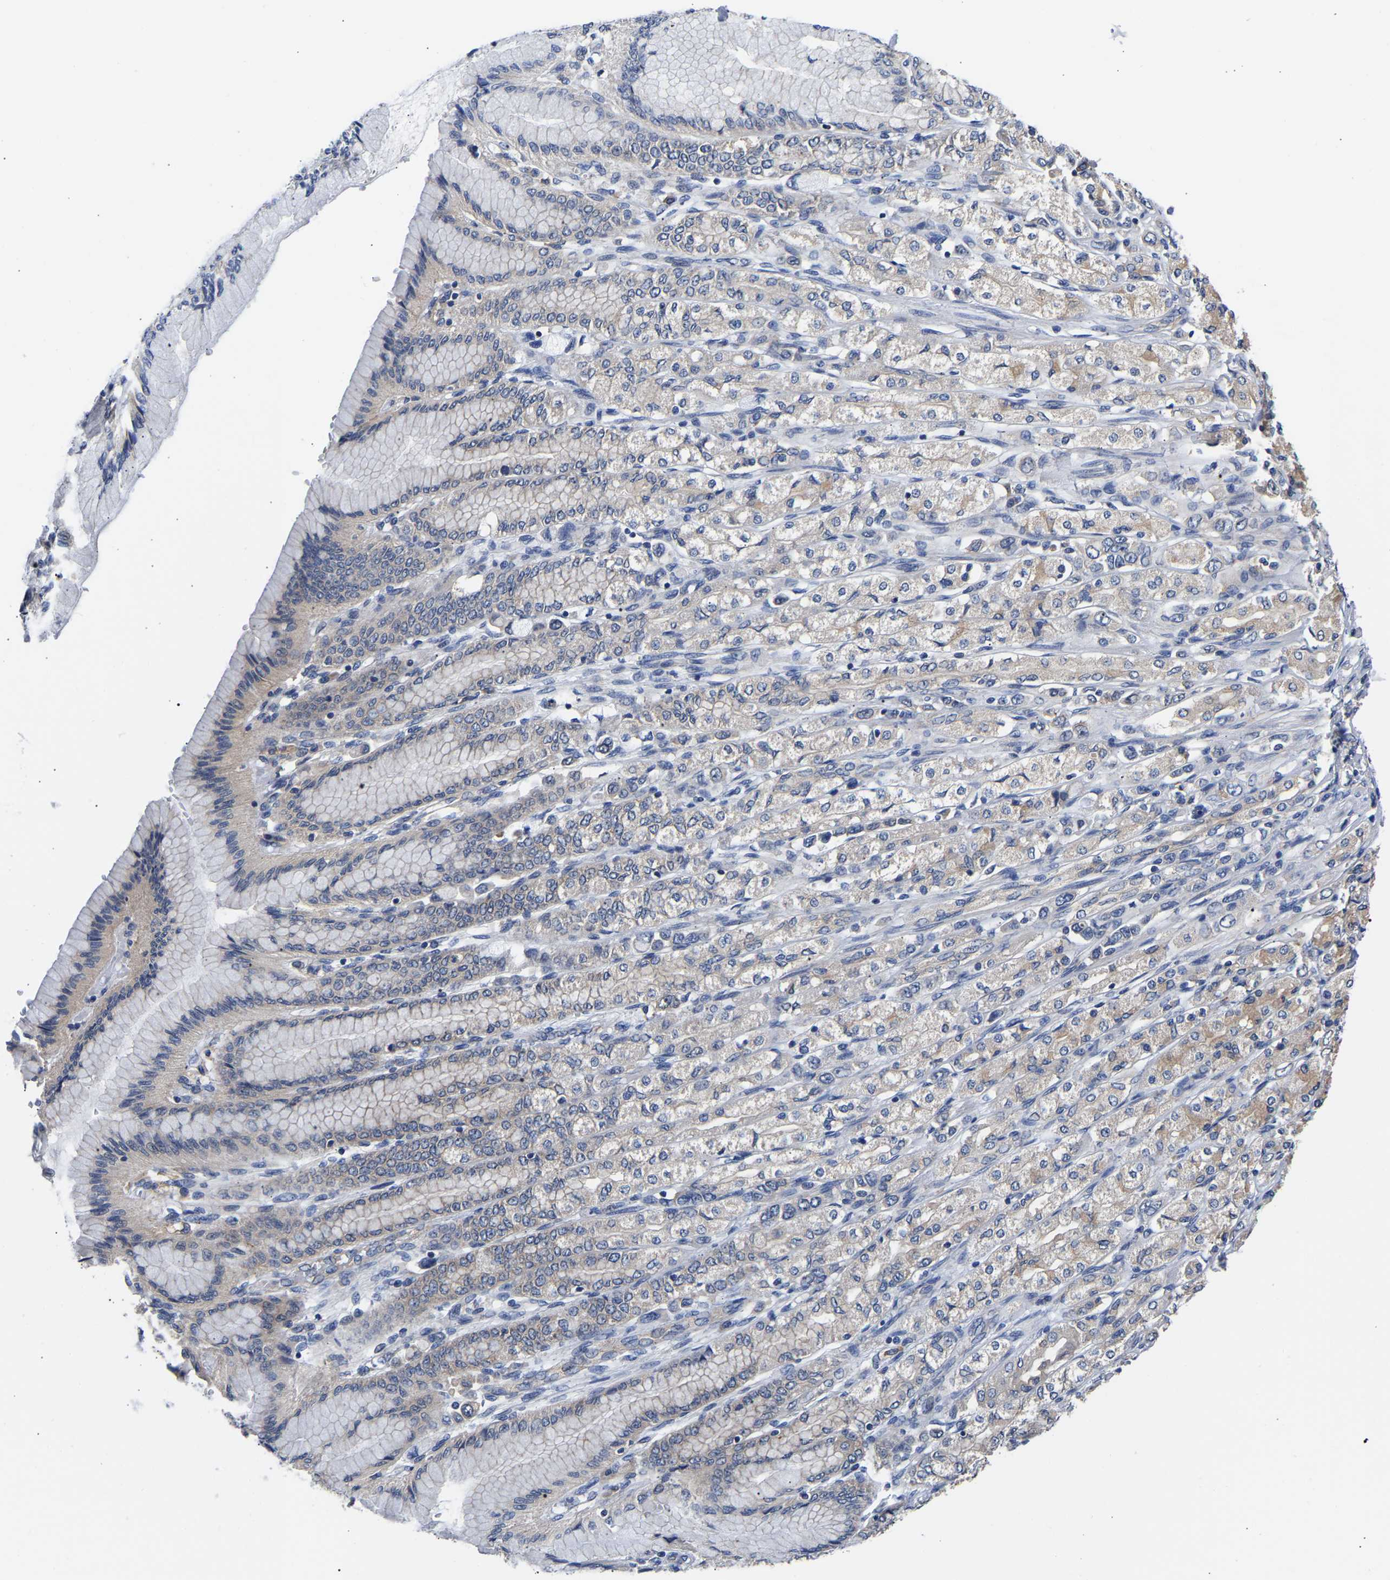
{"staining": {"intensity": "weak", "quantity": "<25%", "location": "cytoplasmic/membranous"}, "tissue": "stomach cancer", "cell_type": "Tumor cells", "image_type": "cancer", "snomed": [{"axis": "morphology", "description": "Adenocarcinoma, NOS"}, {"axis": "topography", "description": "Stomach"}], "caption": "Immunohistochemistry (IHC) of human stomach cancer exhibits no staining in tumor cells.", "gene": "CCDC6", "patient": {"sex": "female", "age": 65}}